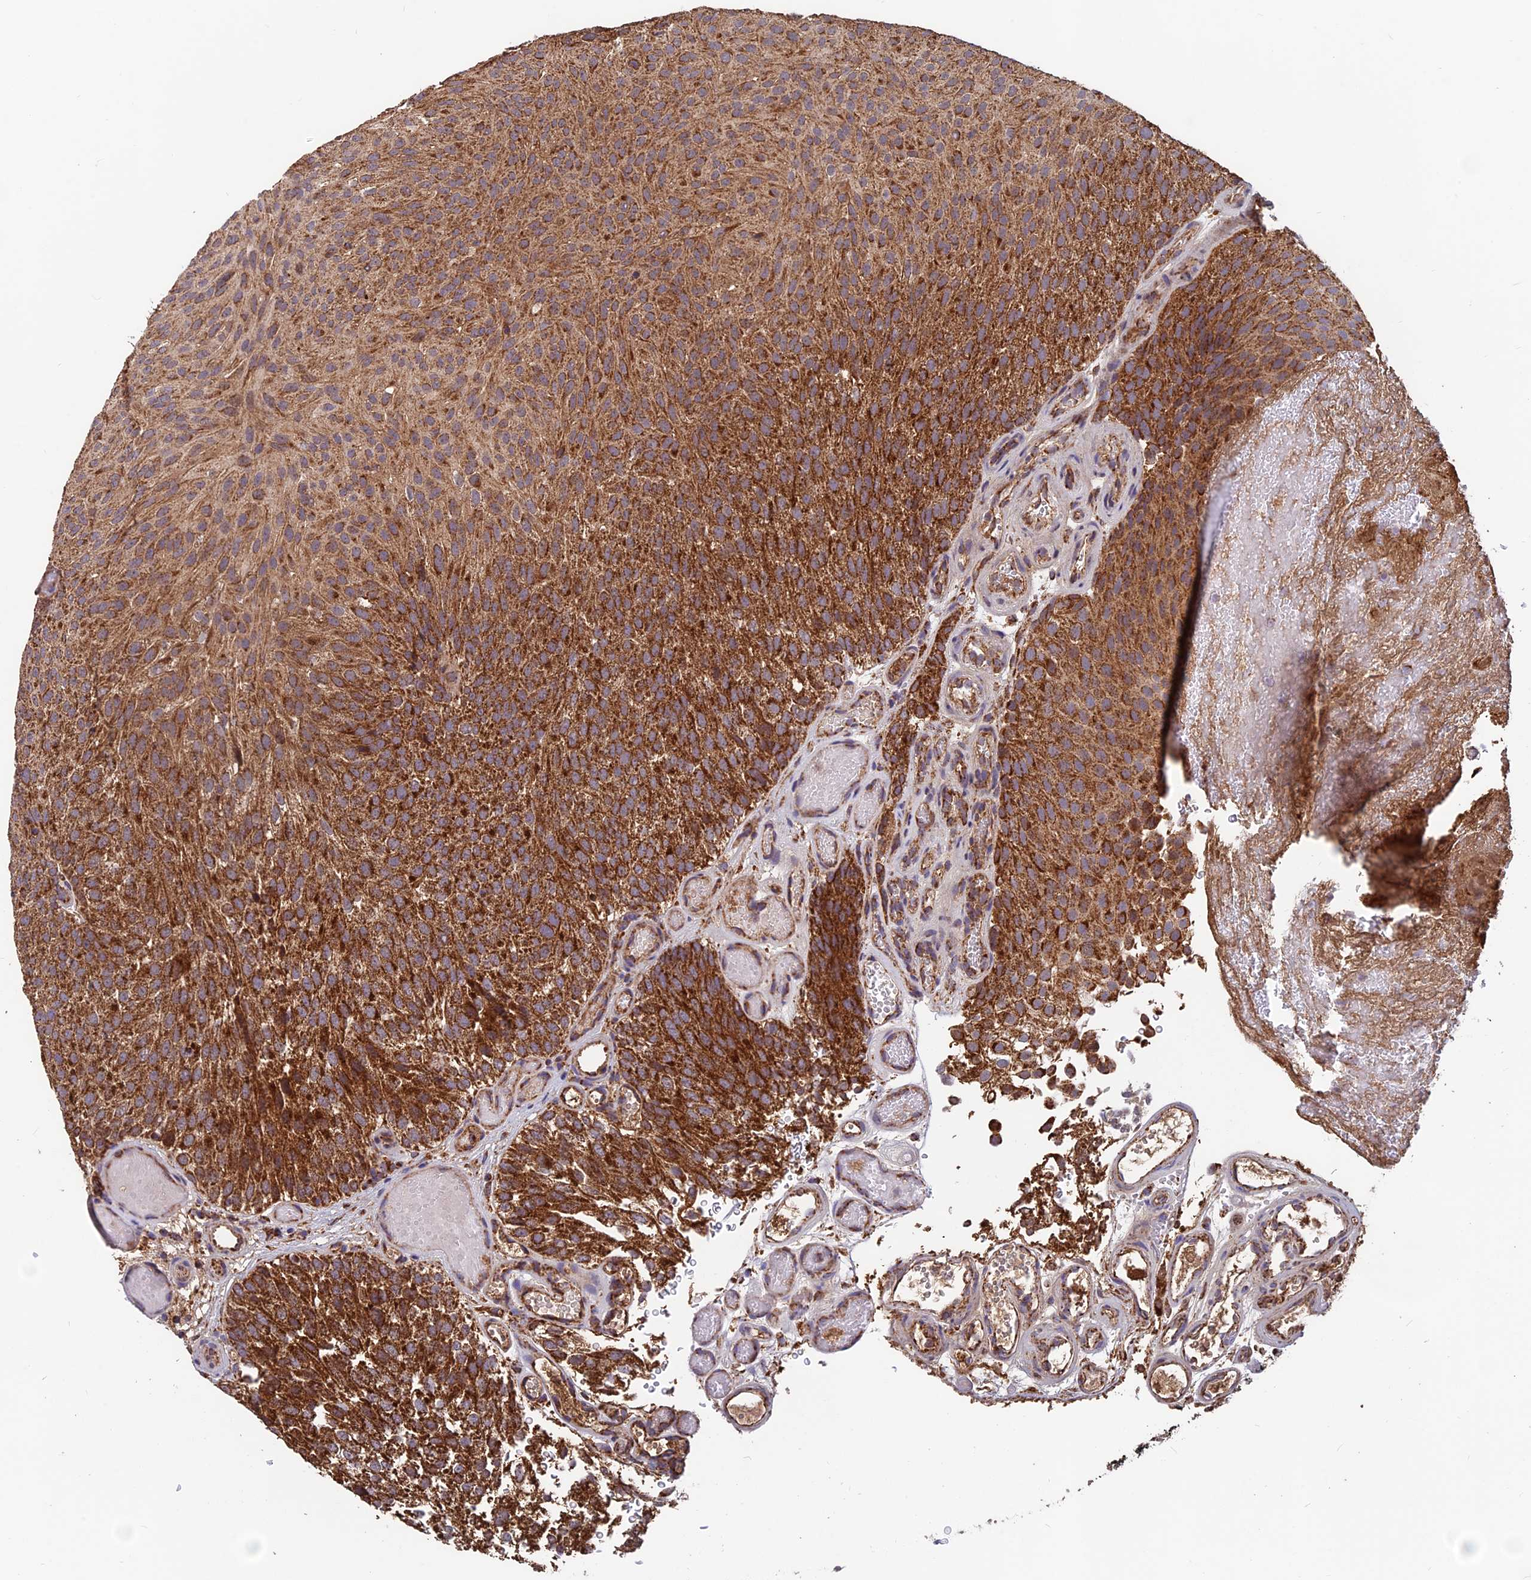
{"staining": {"intensity": "strong", "quantity": ">75%", "location": "cytoplasmic/membranous"}, "tissue": "urothelial cancer", "cell_type": "Tumor cells", "image_type": "cancer", "snomed": [{"axis": "morphology", "description": "Urothelial carcinoma, Low grade"}, {"axis": "topography", "description": "Urinary bladder"}], "caption": "An immunohistochemistry (IHC) histopathology image of tumor tissue is shown. Protein staining in brown labels strong cytoplasmic/membranous positivity in low-grade urothelial carcinoma within tumor cells.", "gene": "CCDC15", "patient": {"sex": "male", "age": 78}}